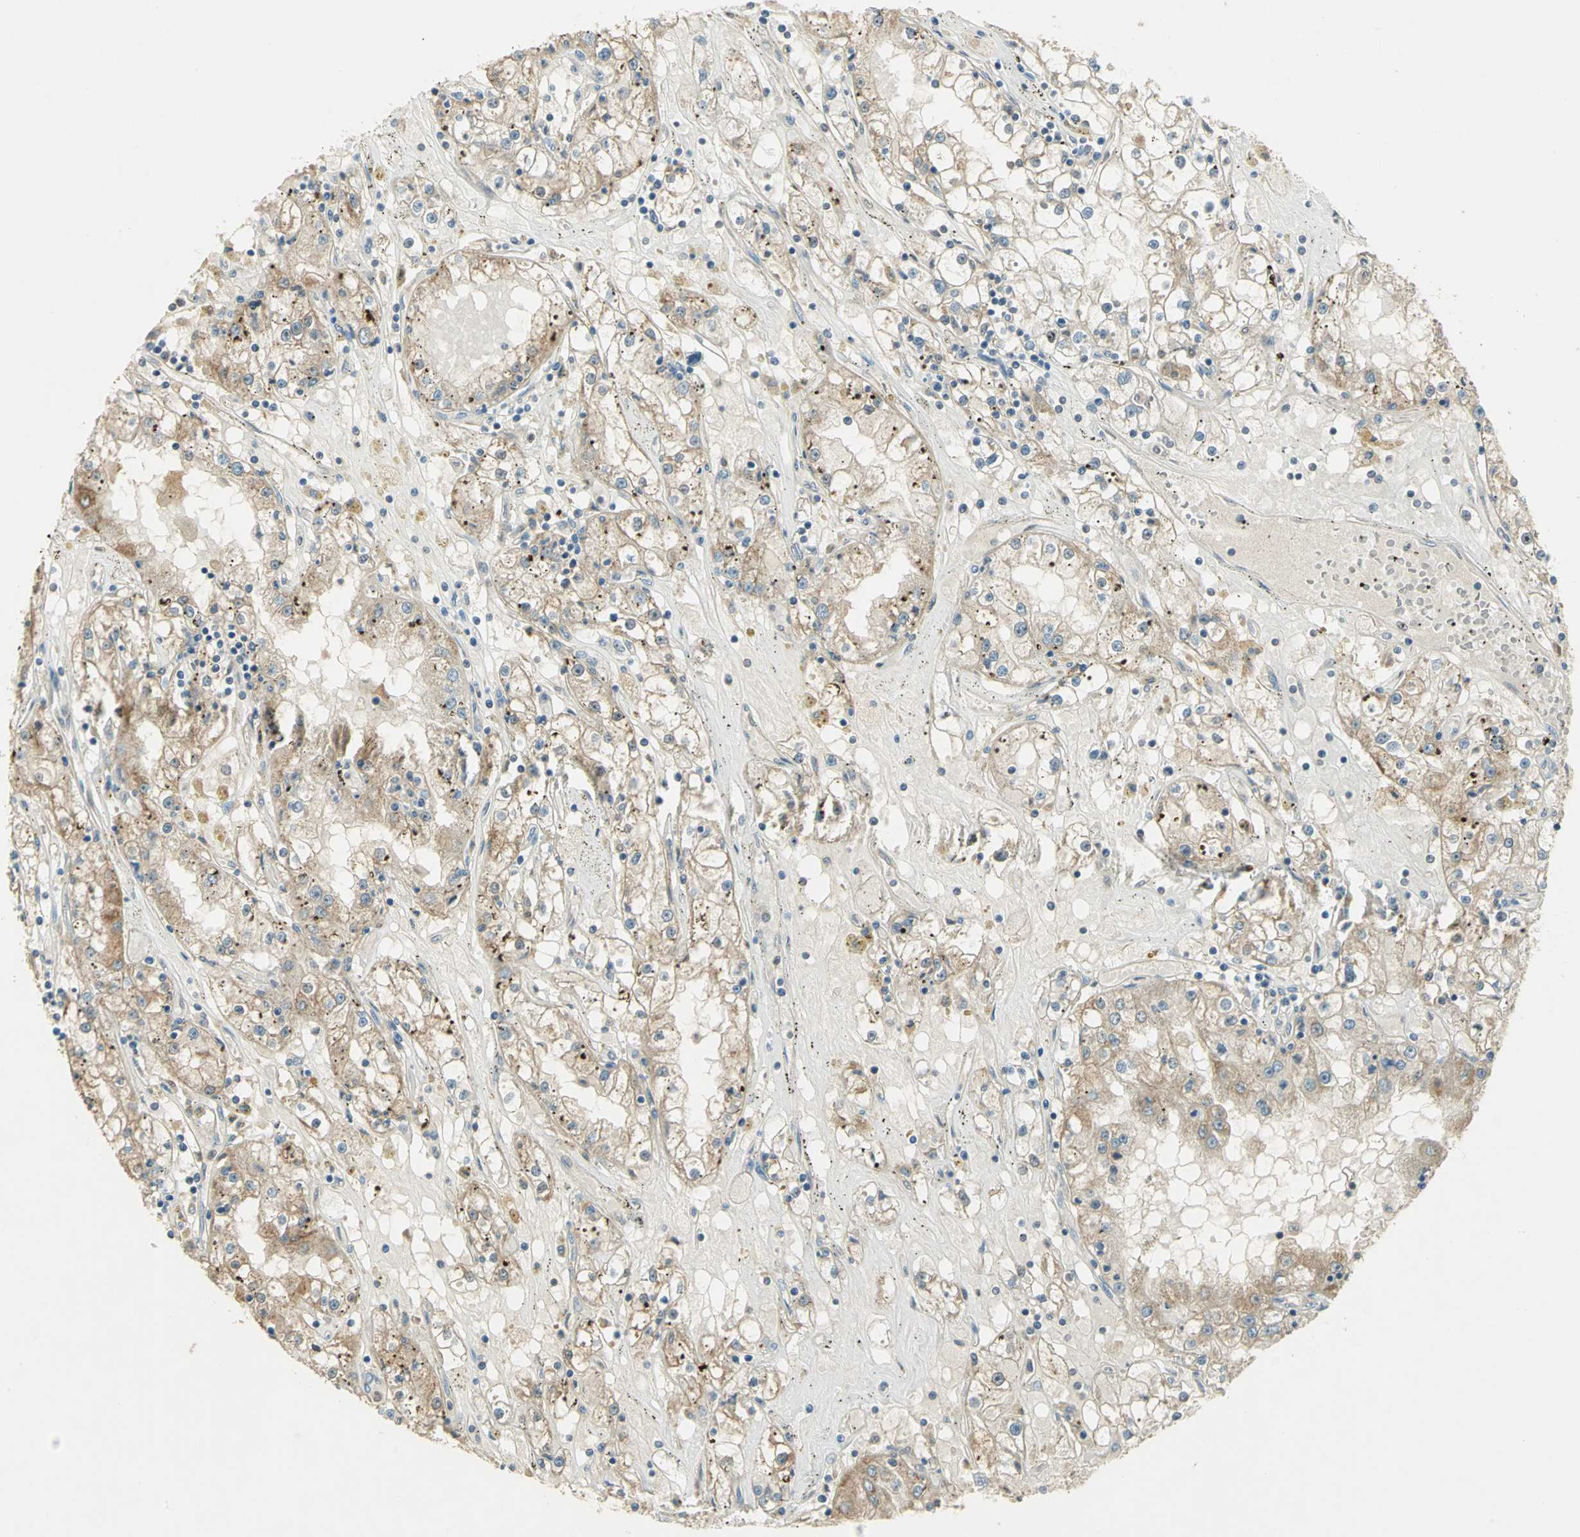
{"staining": {"intensity": "moderate", "quantity": "25%-75%", "location": "cytoplasmic/membranous"}, "tissue": "renal cancer", "cell_type": "Tumor cells", "image_type": "cancer", "snomed": [{"axis": "morphology", "description": "Adenocarcinoma, NOS"}, {"axis": "topography", "description": "Kidney"}], "caption": "About 25%-75% of tumor cells in renal adenocarcinoma display moderate cytoplasmic/membranous protein positivity as visualized by brown immunohistochemical staining.", "gene": "BIRC2", "patient": {"sex": "male", "age": 56}}